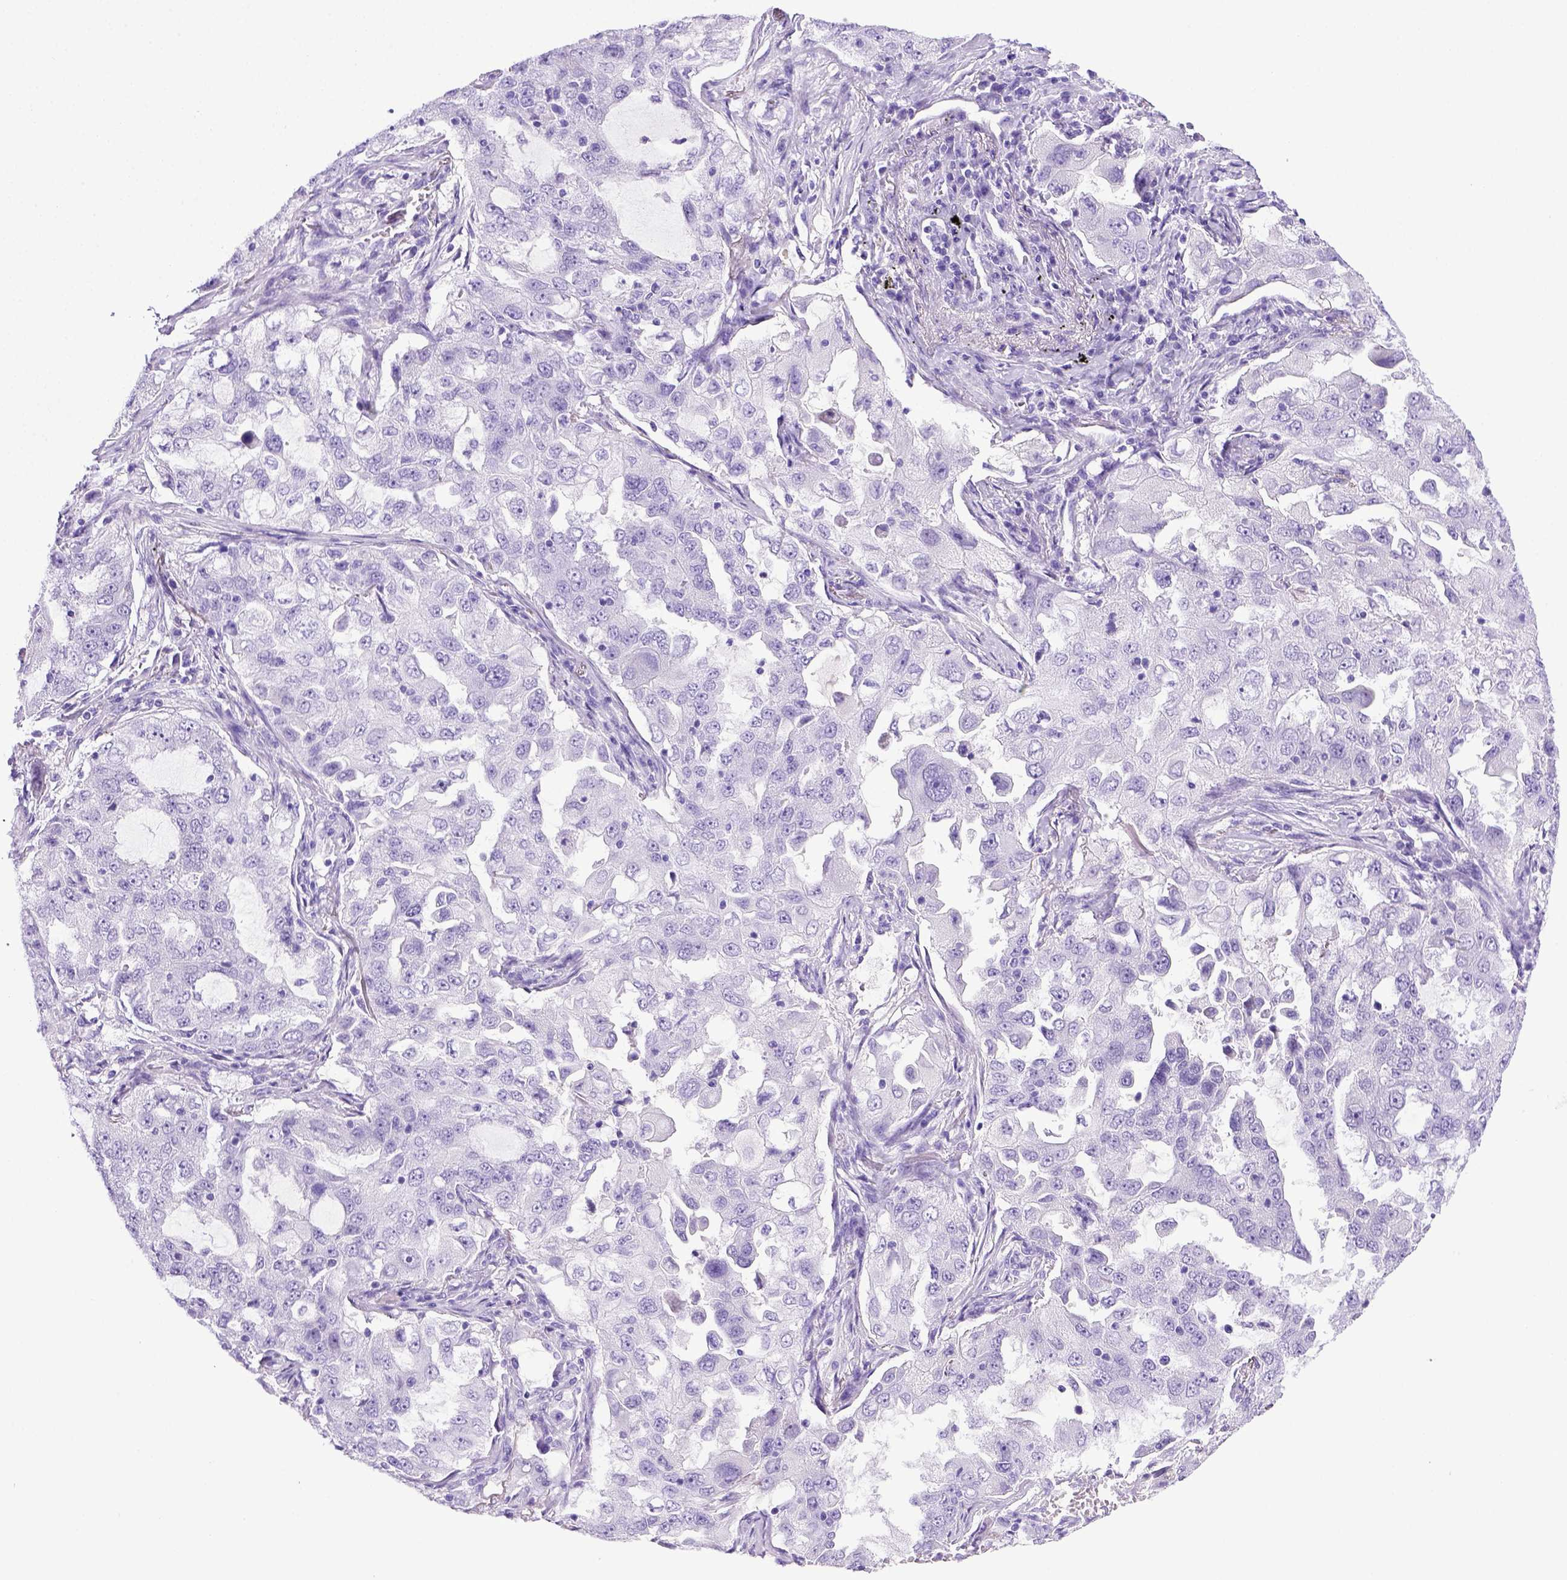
{"staining": {"intensity": "negative", "quantity": "none", "location": "none"}, "tissue": "lung cancer", "cell_type": "Tumor cells", "image_type": "cancer", "snomed": [{"axis": "morphology", "description": "Adenocarcinoma, NOS"}, {"axis": "topography", "description": "Lung"}], "caption": "There is no significant positivity in tumor cells of lung cancer.", "gene": "ITIH4", "patient": {"sex": "female", "age": 61}}